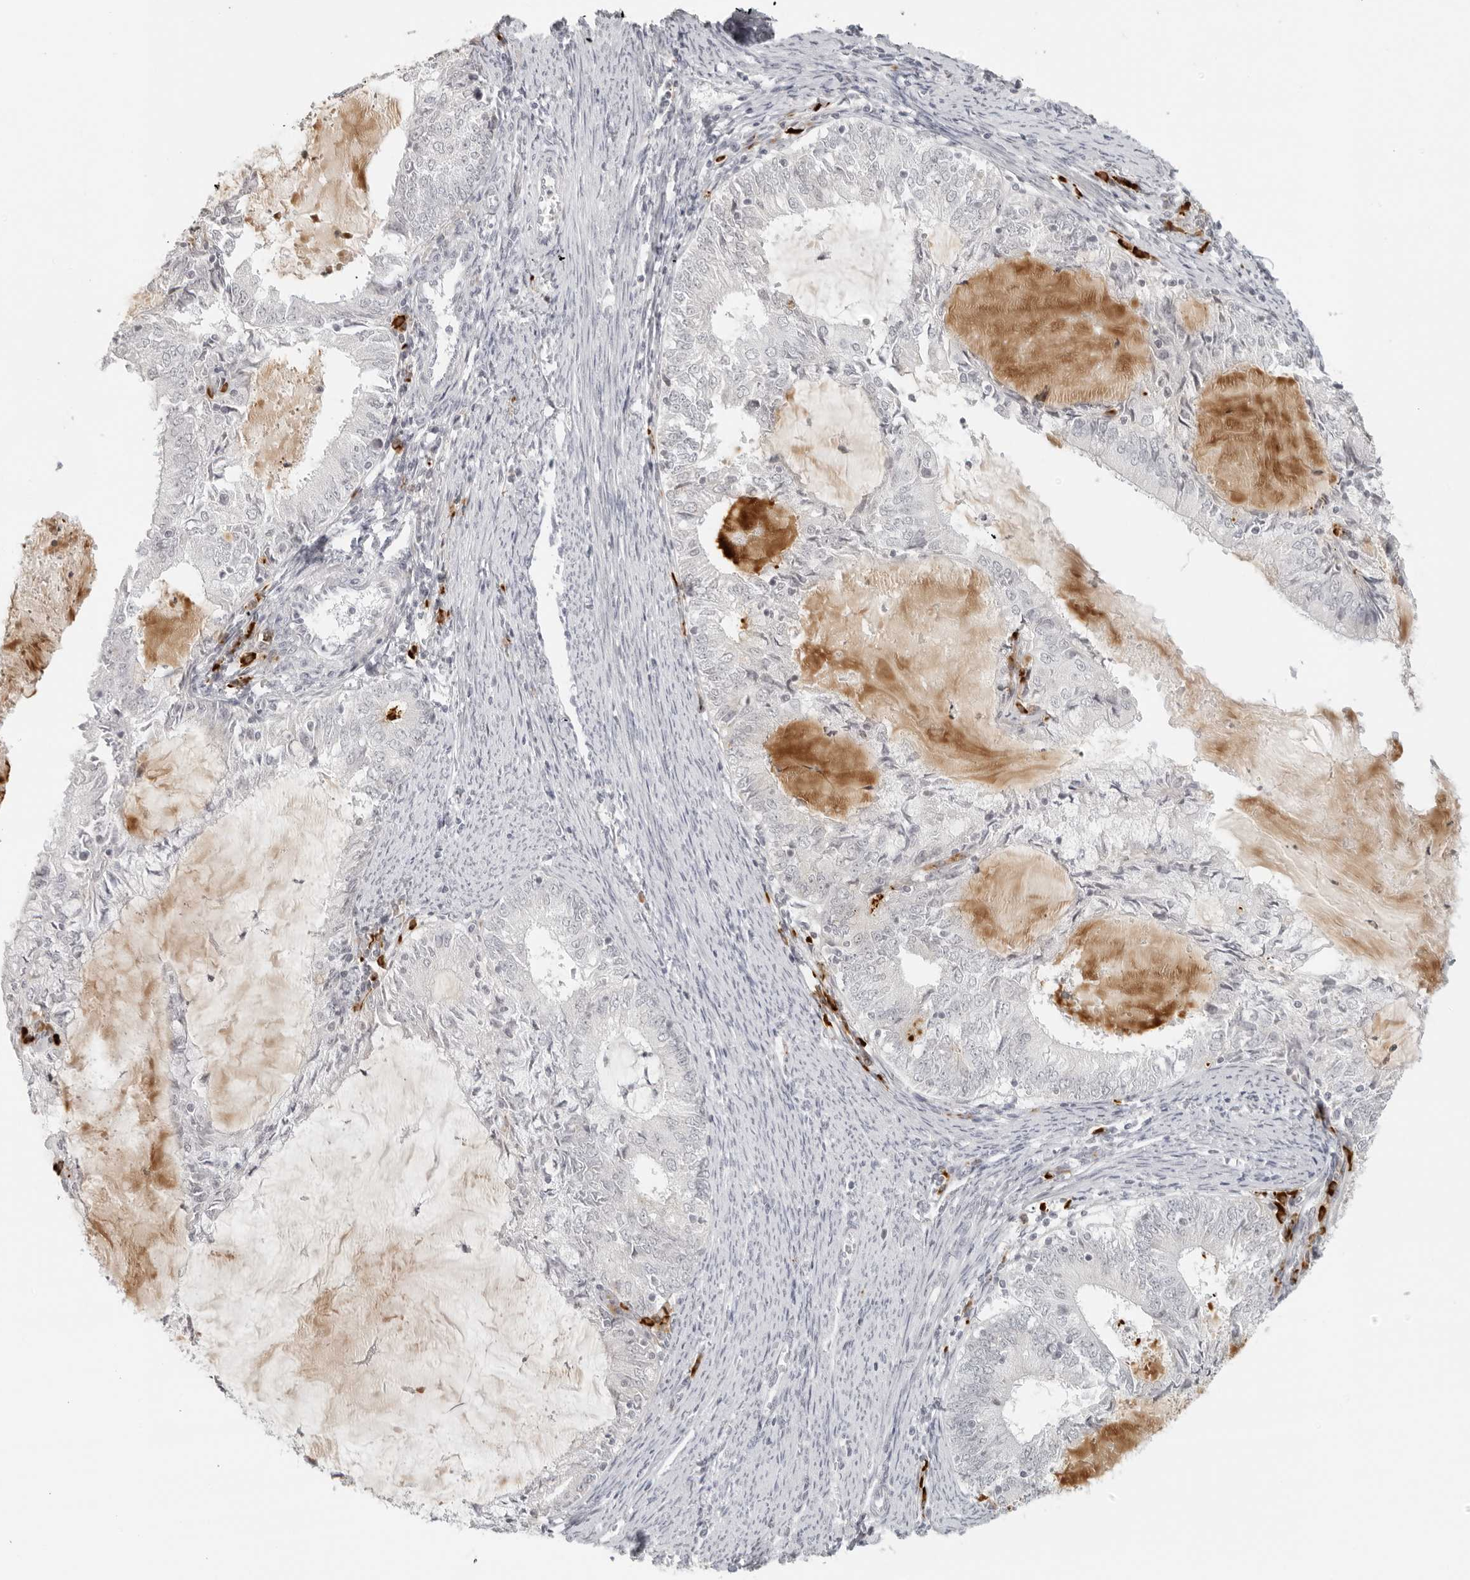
{"staining": {"intensity": "negative", "quantity": "none", "location": "none"}, "tissue": "endometrial cancer", "cell_type": "Tumor cells", "image_type": "cancer", "snomed": [{"axis": "morphology", "description": "Adenocarcinoma, NOS"}, {"axis": "topography", "description": "Endometrium"}], "caption": "A photomicrograph of endometrial cancer (adenocarcinoma) stained for a protein displays no brown staining in tumor cells.", "gene": "ZNF678", "patient": {"sex": "female", "age": 57}}